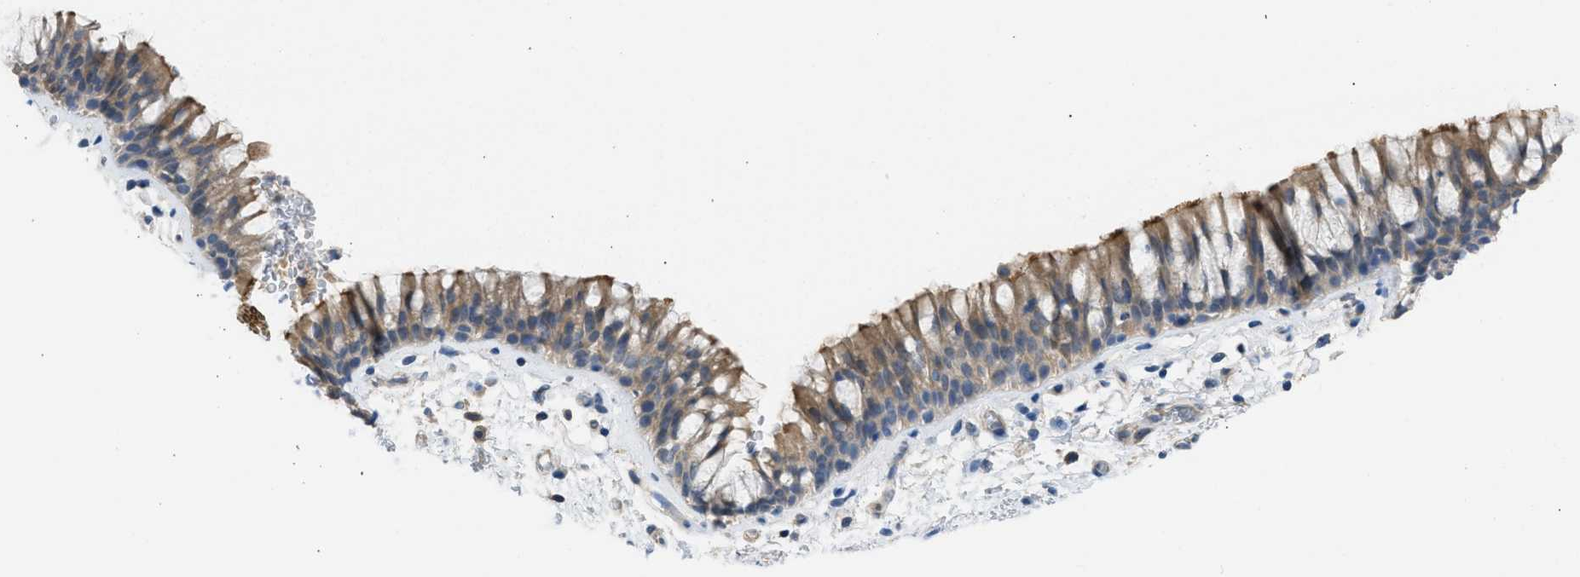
{"staining": {"intensity": "moderate", "quantity": ">75%", "location": "cytoplasmic/membranous"}, "tissue": "bronchus", "cell_type": "Respiratory epithelial cells", "image_type": "normal", "snomed": [{"axis": "morphology", "description": "Normal tissue, NOS"}, {"axis": "morphology", "description": "Inflammation, NOS"}, {"axis": "topography", "description": "Cartilage tissue"}, {"axis": "topography", "description": "Bronchus"}], "caption": "The histopathology image displays staining of unremarkable bronchus, revealing moderate cytoplasmic/membranous protein staining (brown color) within respiratory epithelial cells.", "gene": "PCNX3", "patient": {"sex": "male", "age": 77}}